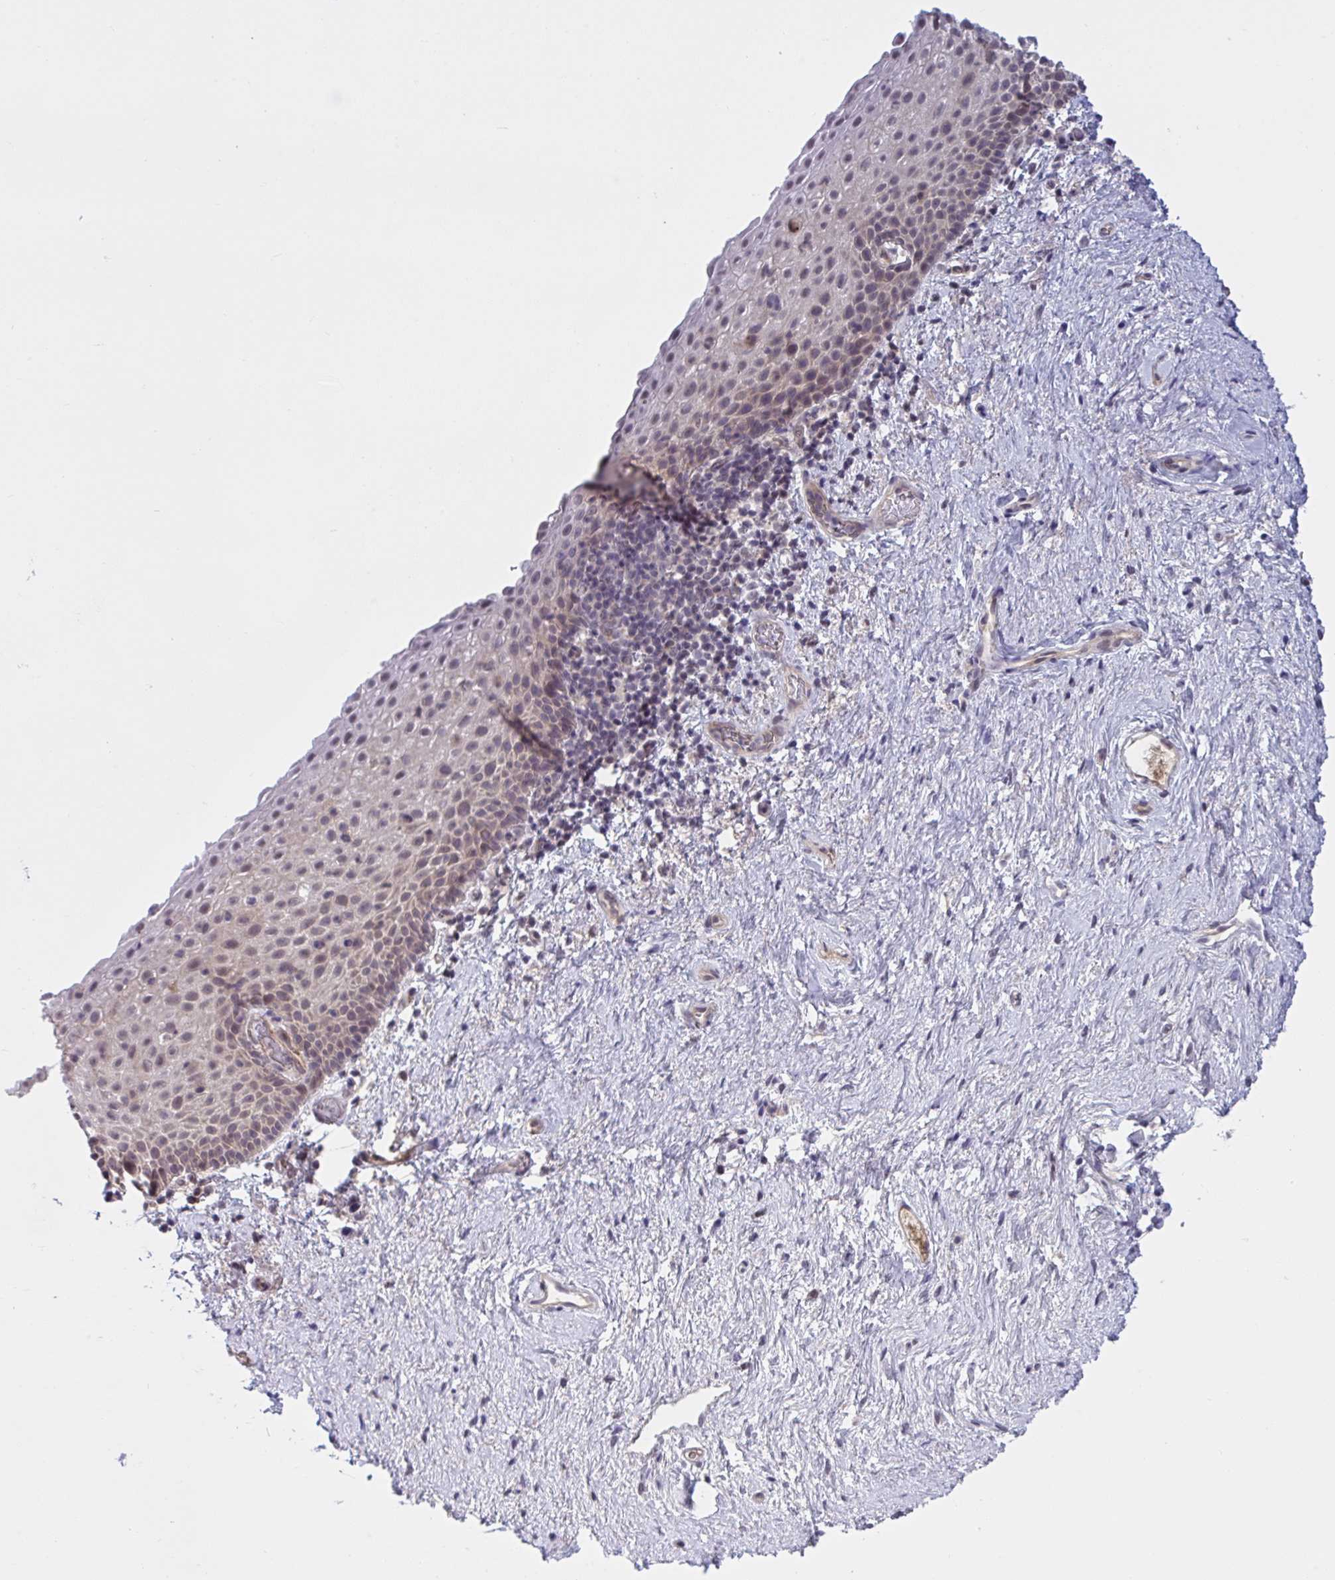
{"staining": {"intensity": "weak", "quantity": "25%-75%", "location": "nuclear"}, "tissue": "vagina", "cell_type": "Squamous epithelial cells", "image_type": "normal", "snomed": [{"axis": "morphology", "description": "Normal tissue, NOS"}, {"axis": "topography", "description": "Vagina"}], "caption": "The micrograph exhibits immunohistochemical staining of benign vagina. There is weak nuclear expression is appreciated in about 25%-75% of squamous epithelial cells. (IHC, brightfield microscopy, high magnification).", "gene": "TTC7B", "patient": {"sex": "female", "age": 61}}